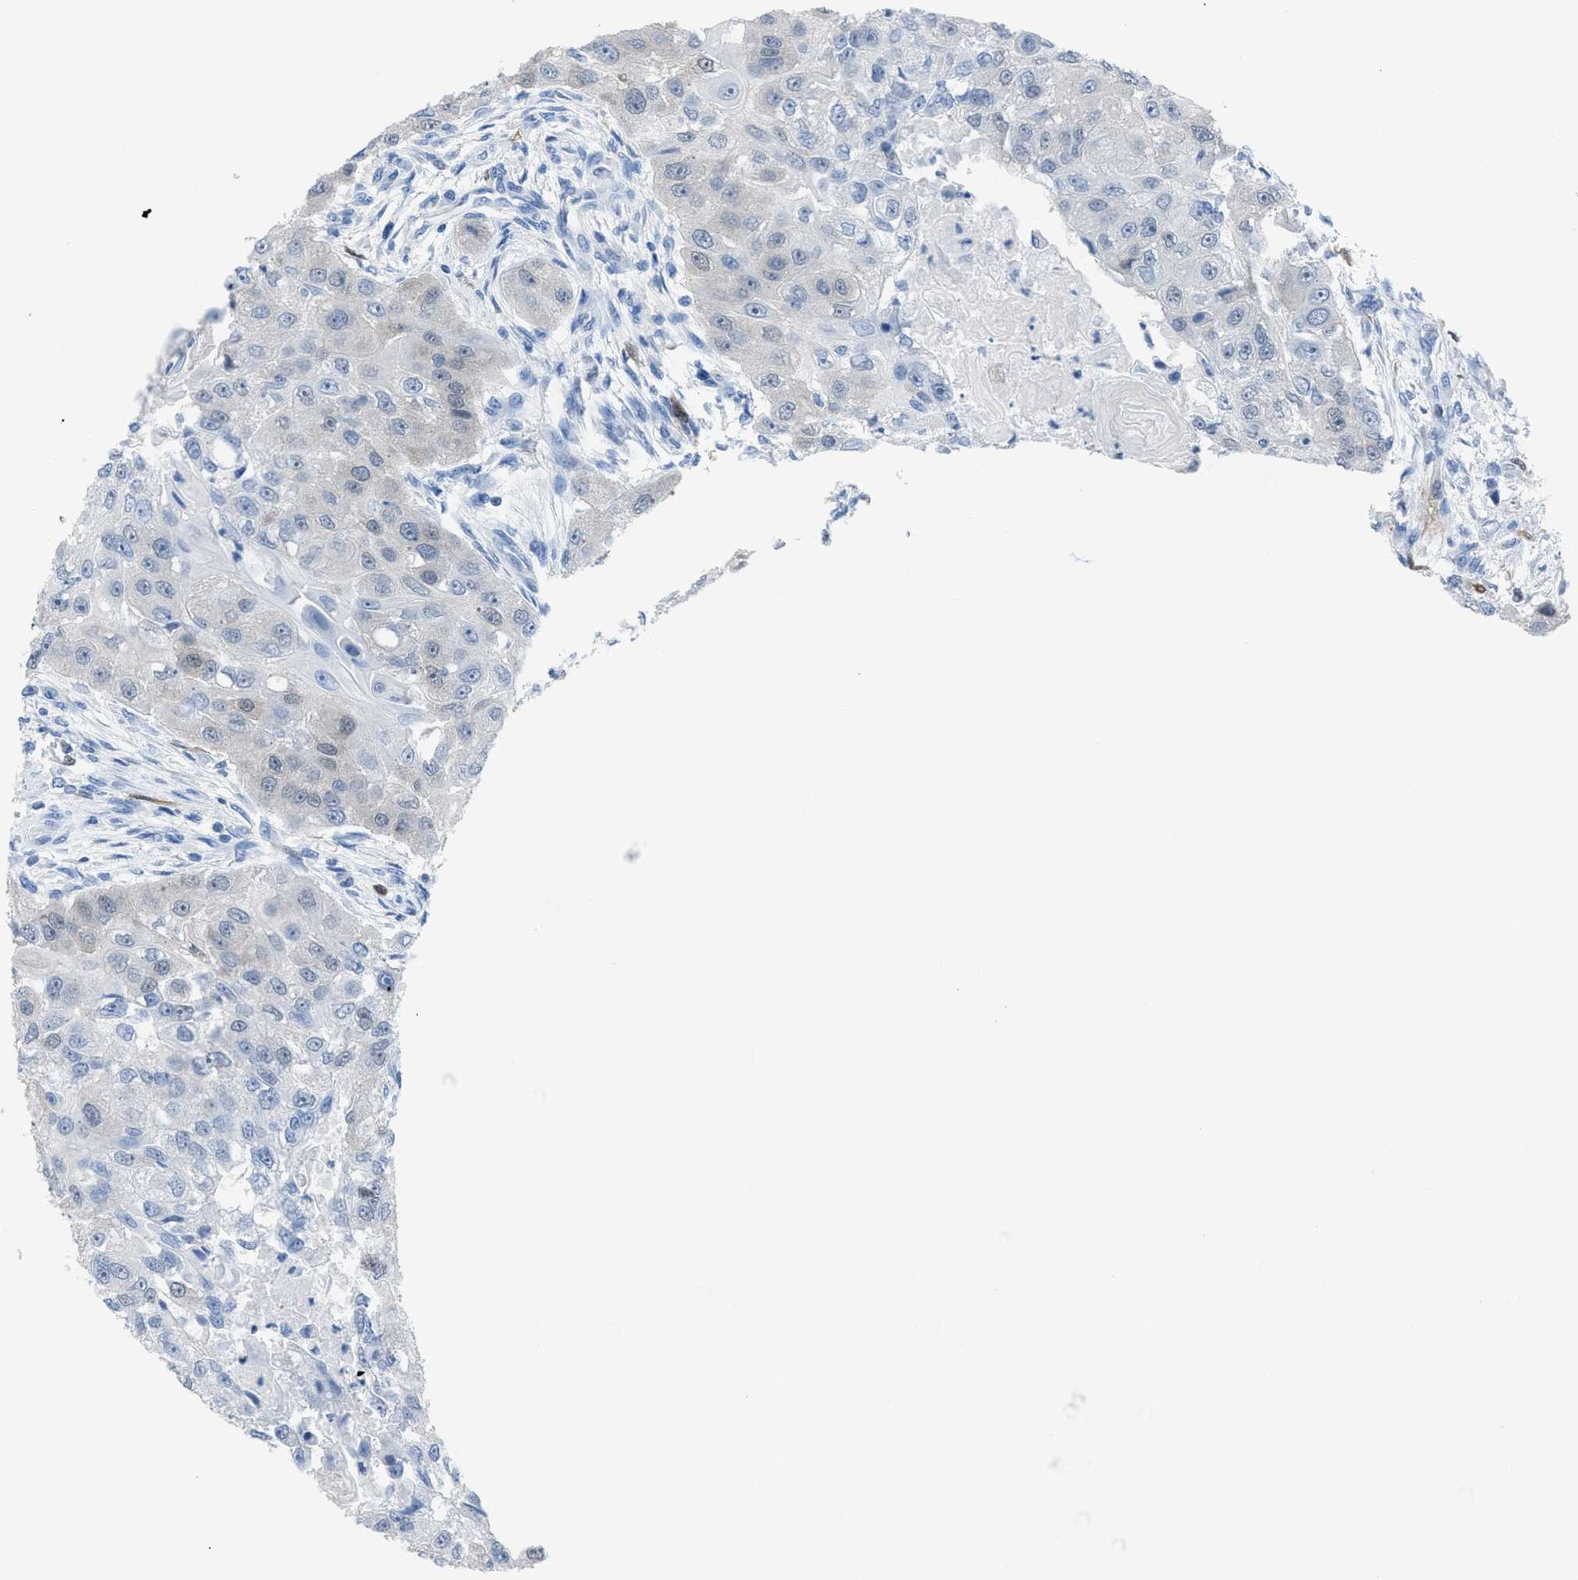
{"staining": {"intensity": "negative", "quantity": "none", "location": "none"}, "tissue": "head and neck cancer", "cell_type": "Tumor cells", "image_type": "cancer", "snomed": [{"axis": "morphology", "description": "Normal tissue, NOS"}, {"axis": "morphology", "description": "Squamous cell carcinoma, NOS"}, {"axis": "topography", "description": "Skeletal muscle"}, {"axis": "topography", "description": "Head-Neck"}], "caption": "DAB (3,3'-diaminobenzidine) immunohistochemical staining of head and neck cancer reveals no significant positivity in tumor cells.", "gene": "CDKN2A", "patient": {"sex": "male", "age": 51}}